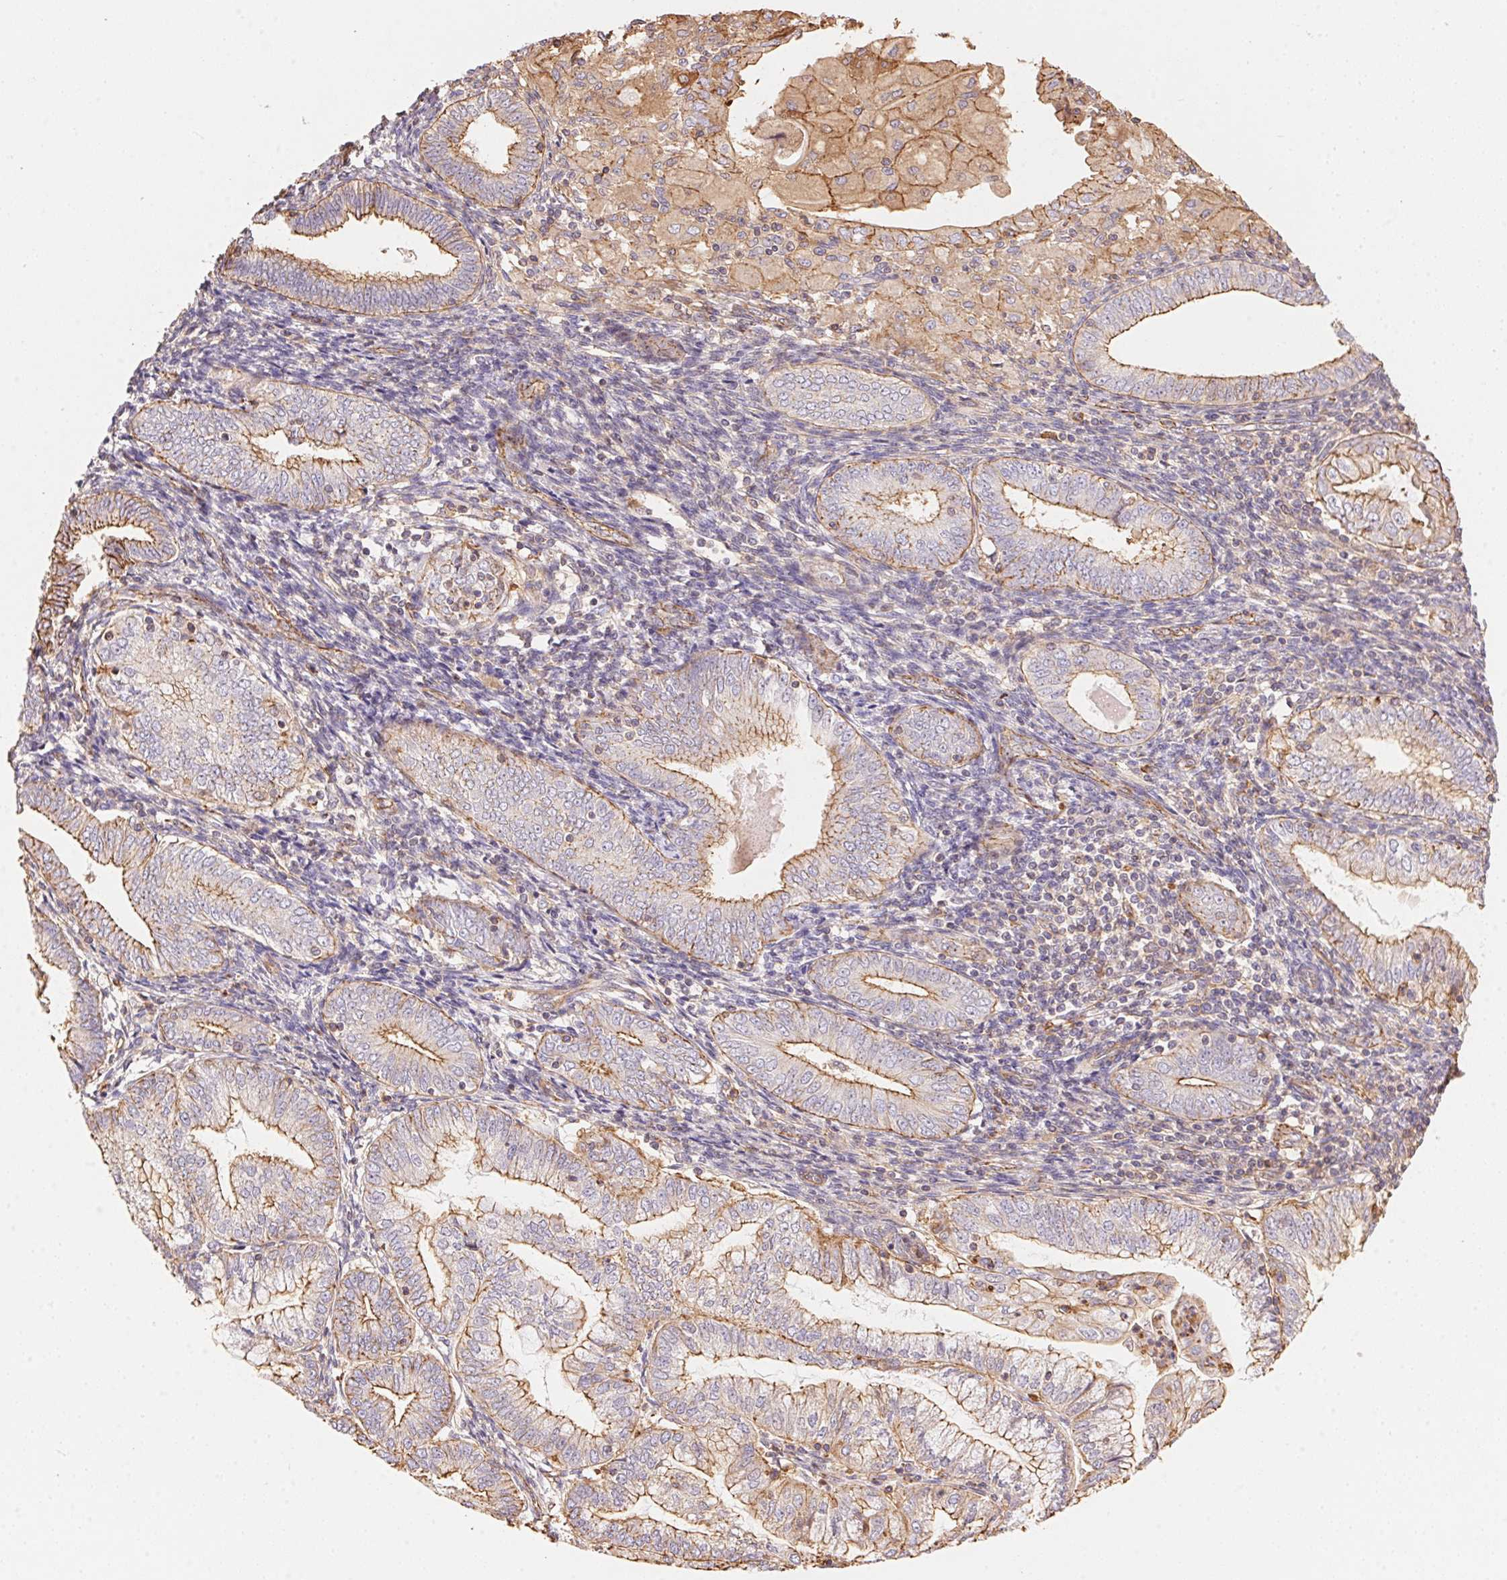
{"staining": {"intensity": "moderate", "quantity": "25%-75%", "location": "cytoplasmic/membranous"}, "tissue": "endometrial cancer", "cell_type": "Tumor cells", "image_type": "cancer", "snomed": [{"axis": "morphology", "description": "Adenocarcinoma, NOS"}, {"axis": "topography", "description": "Endometrium"}], "caption": "Immunohistochemical staining of human endometrial cancer (adenocarcinoma) reveals medium levels of moderate cytoplasmic/membranous positivity in about 25%-75% of tumor cells. Nuclei are stained in blue.", "gene": "FRAS1", "patient": {"sex": "female", "age": 55}}